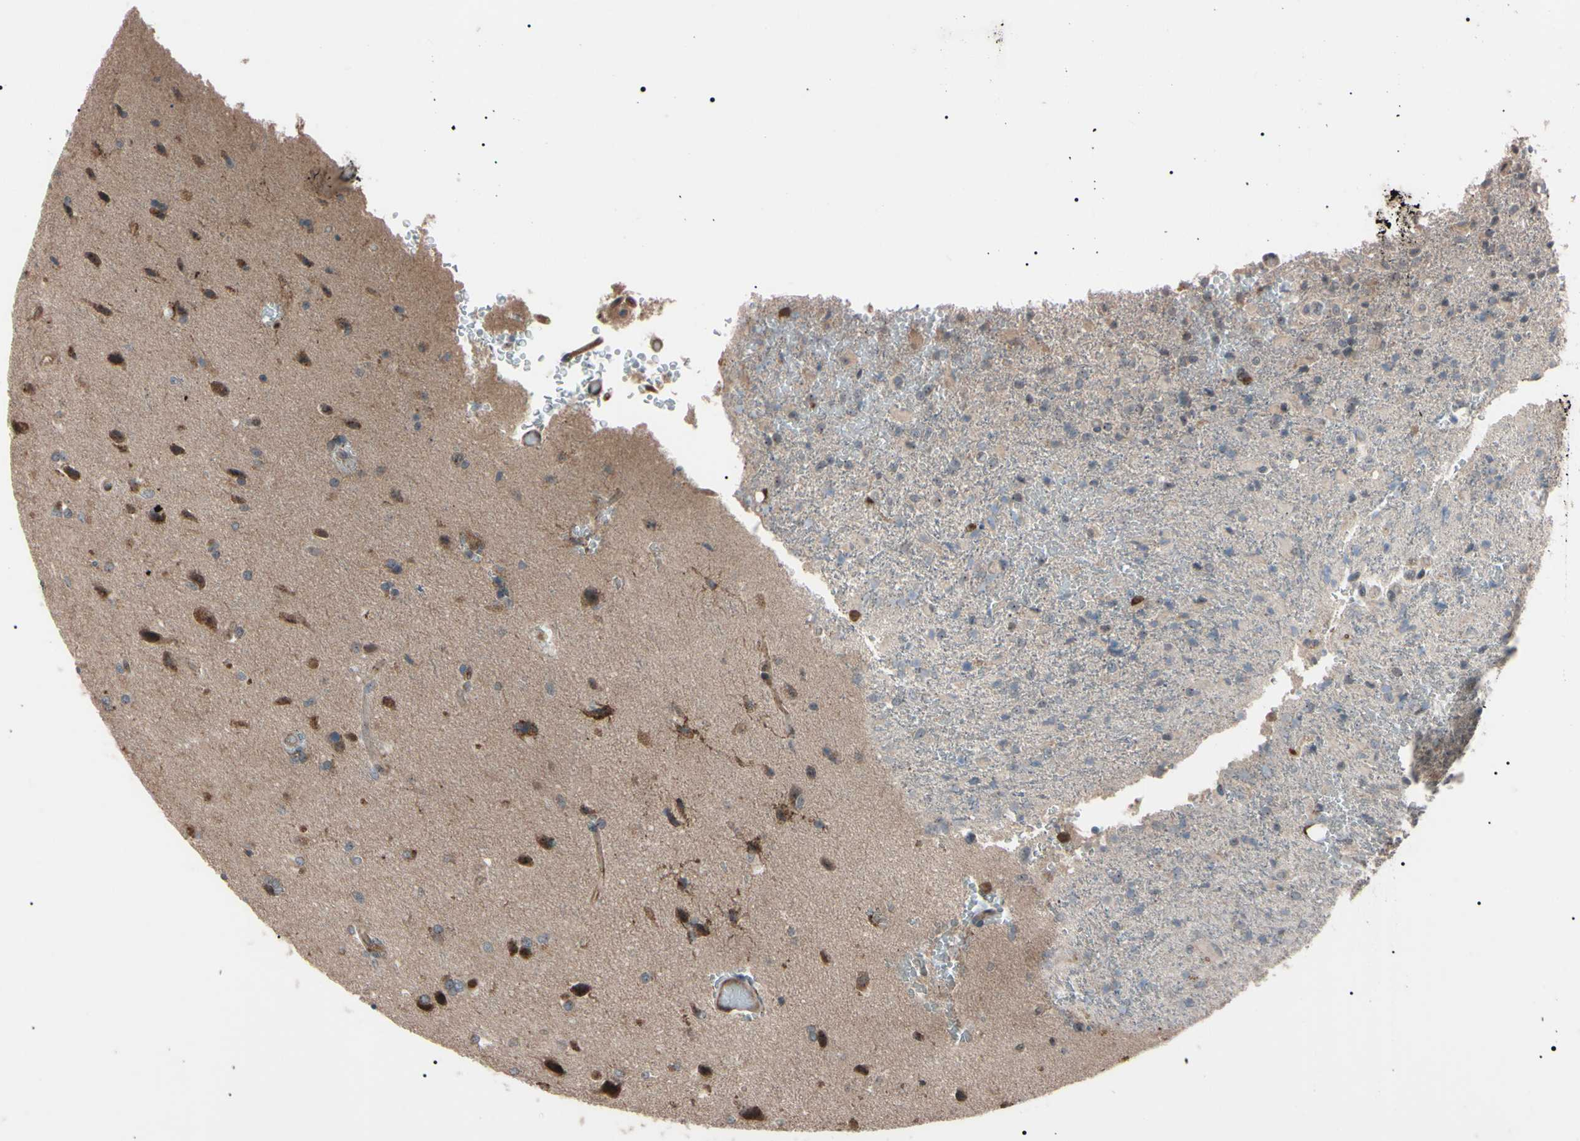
{"staining": {"intensity": "moderate", "quantity": "<25%", "location": "cytoplasmic/membranous,nuclear"}, "tissue": "glioma", "cell_type": "Tumor cells", "image_type": "cancer", "snomed": [{"axis": "morphology", "description": "Glioma, malignant, High grade"}, {"axis": "topography", "description": "Brain"}], "caption": "Glioma stained for a protein (brown) demonstrates moderate cytoplasmic/membranous and nuclear positive expression in about <25% of tumor cells.", "gene": "TRAF5", "patient": {"sex": "male", "age": 71}}